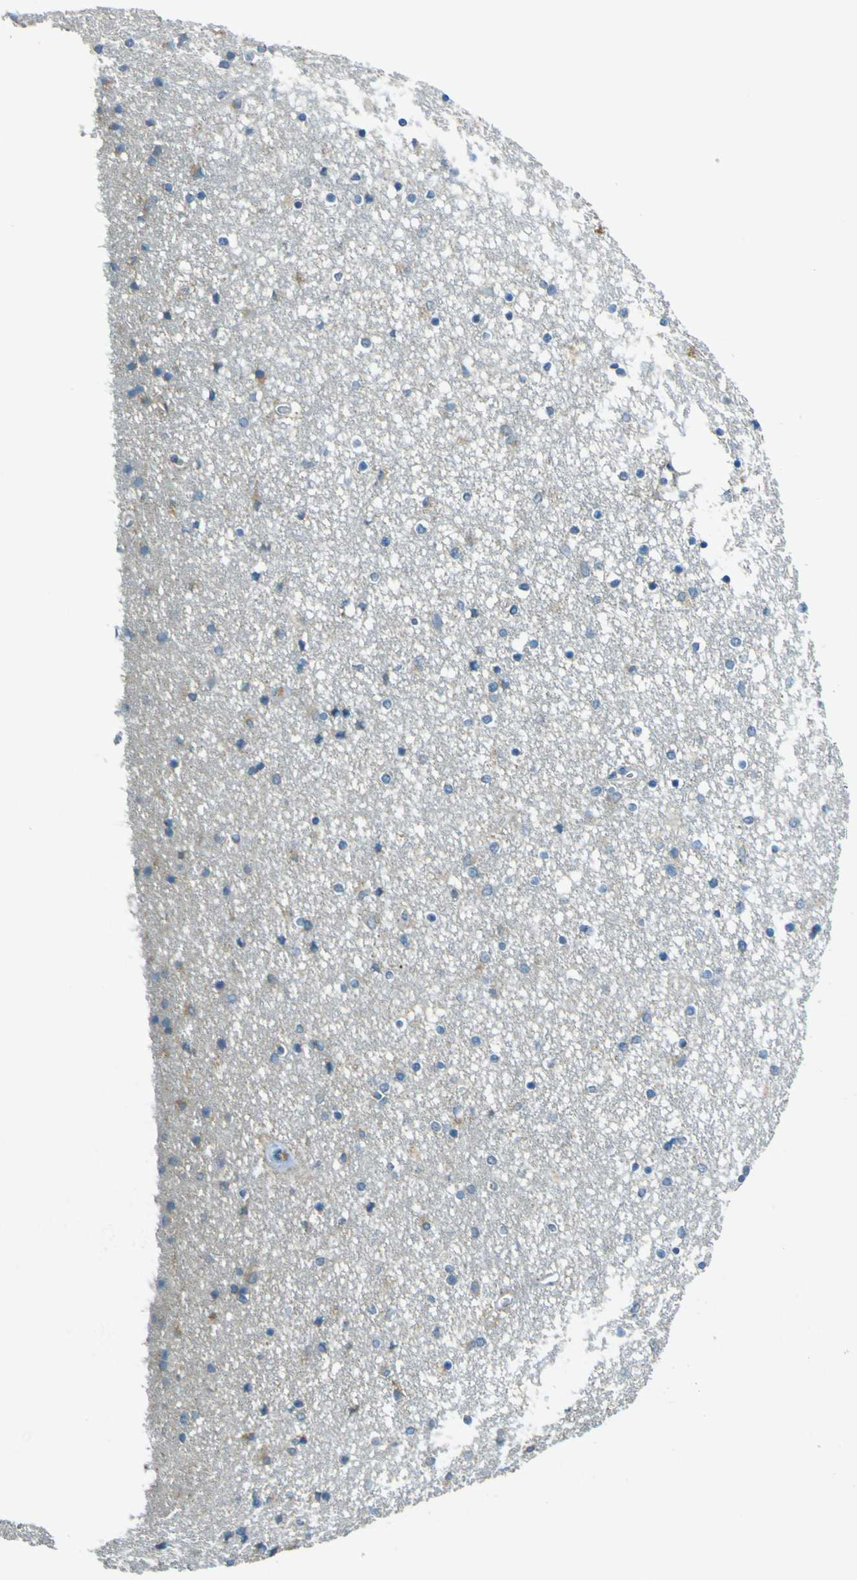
{"staining": {"intensity": "weak", "quantity": "<25%", "location": "cytoplasmic/membranous"}, "tissue": "caudate", "cell_type": "Glial cells", "image_type": "normal", "snomed": [{"axis": "morphology", "description": "Normal tissue, NOS"}, {"axis": "topography", "description": "Lateral ventricle wall"}], "caption": "Image shows no significant protein staining in glial cells of unremarkable caudate. (IHC, brightfield microscopy, high magnification).", "gene": "FKTN", "patient": {"sex": "female", "age": 54}}